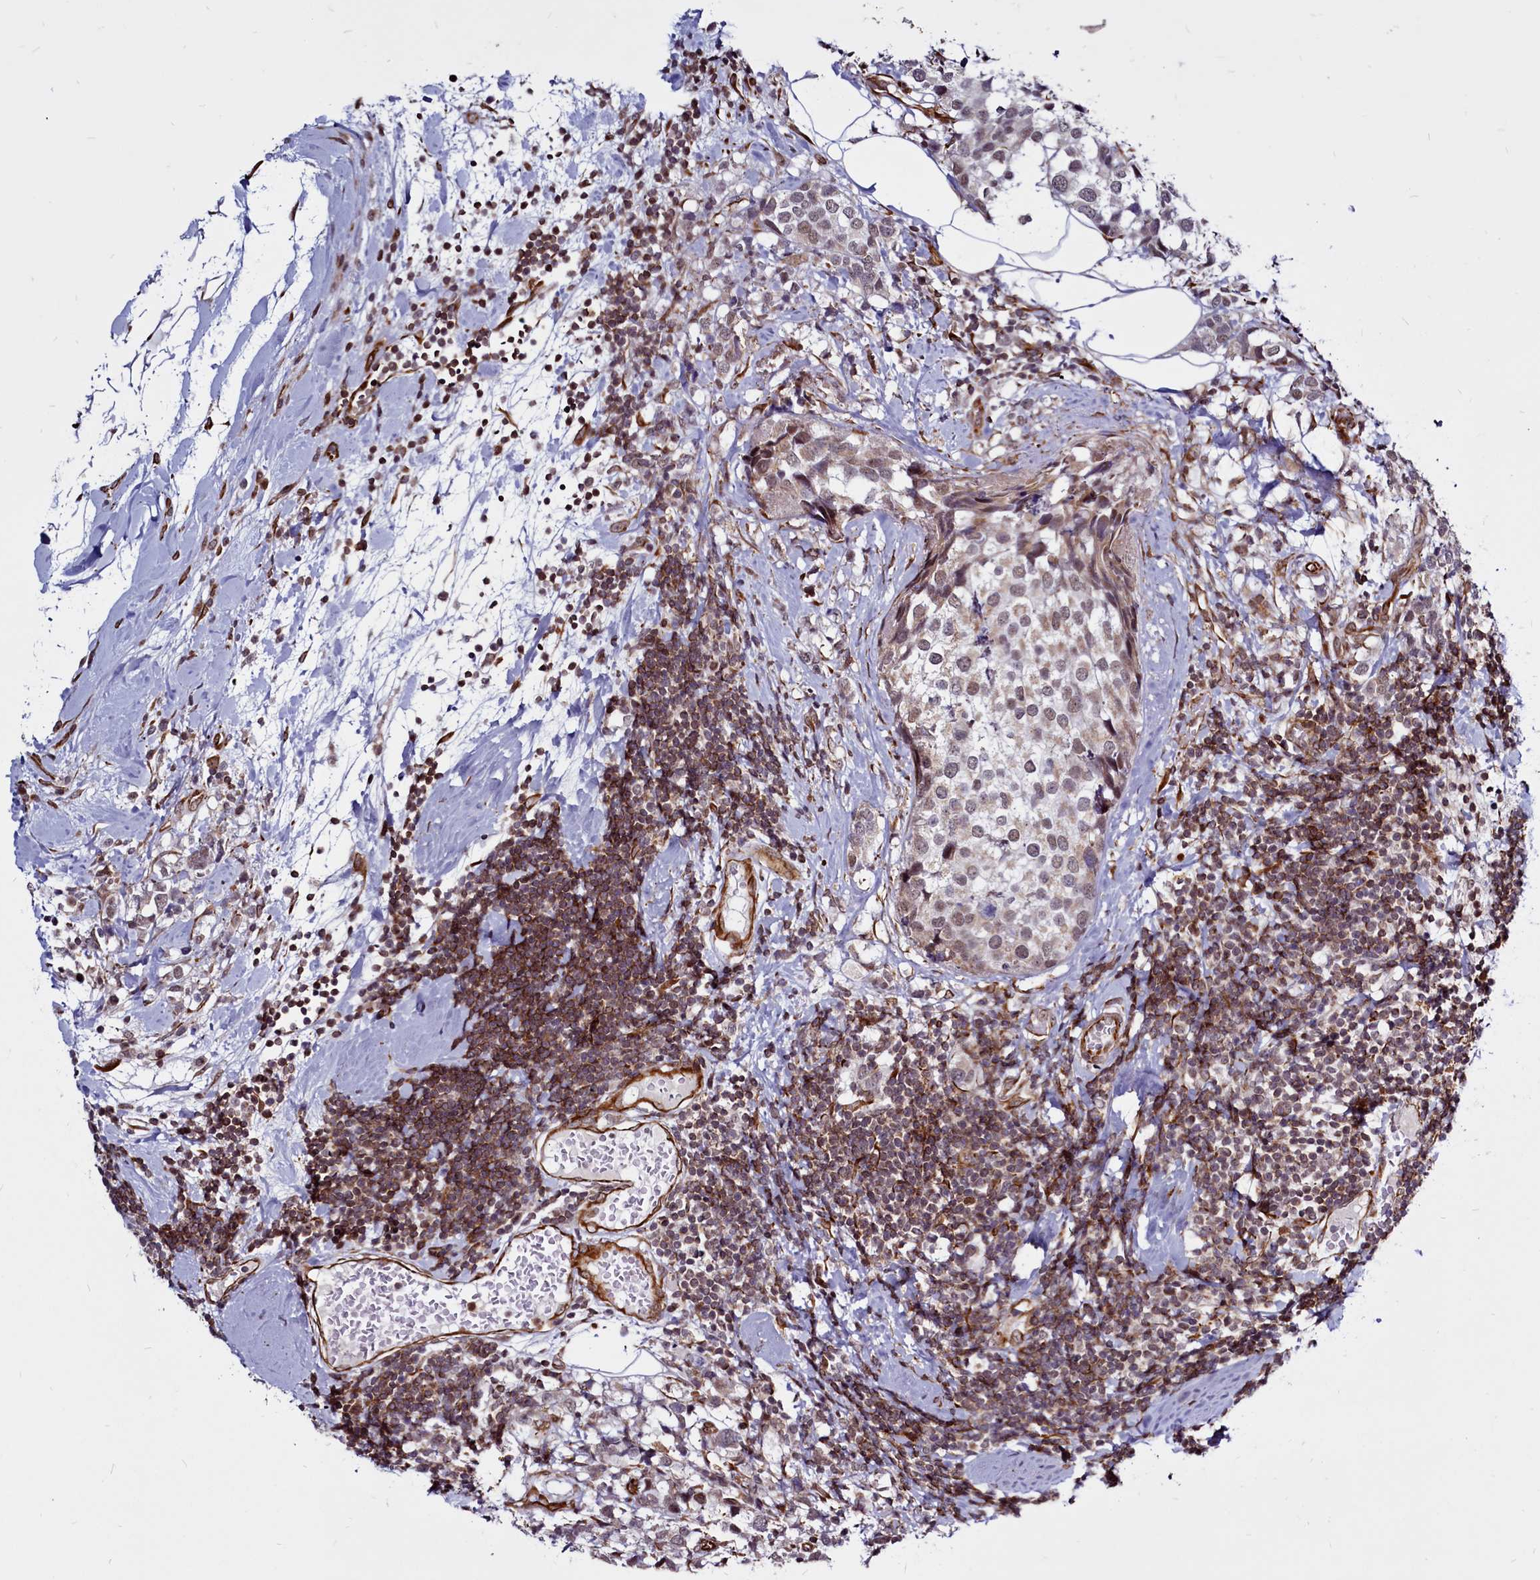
{"staining": {"intensity": "weak", "quantity": "25%-75%", "location": "nuclear"}, "tissue": "breast cancer", "cell_type": "Tumor cells", "image_type": "cancer", "snomed": [{"axis": "morphology", "description": "Lobular carcinoma"}, {"axis": "topography", "description": "Breast"}], "caption": "Human breast cancer stained with a protein marker exhibits weak staining in tumor cells.", "gene": "CLK3", "patient": {"sex": "female", "age": 59}}